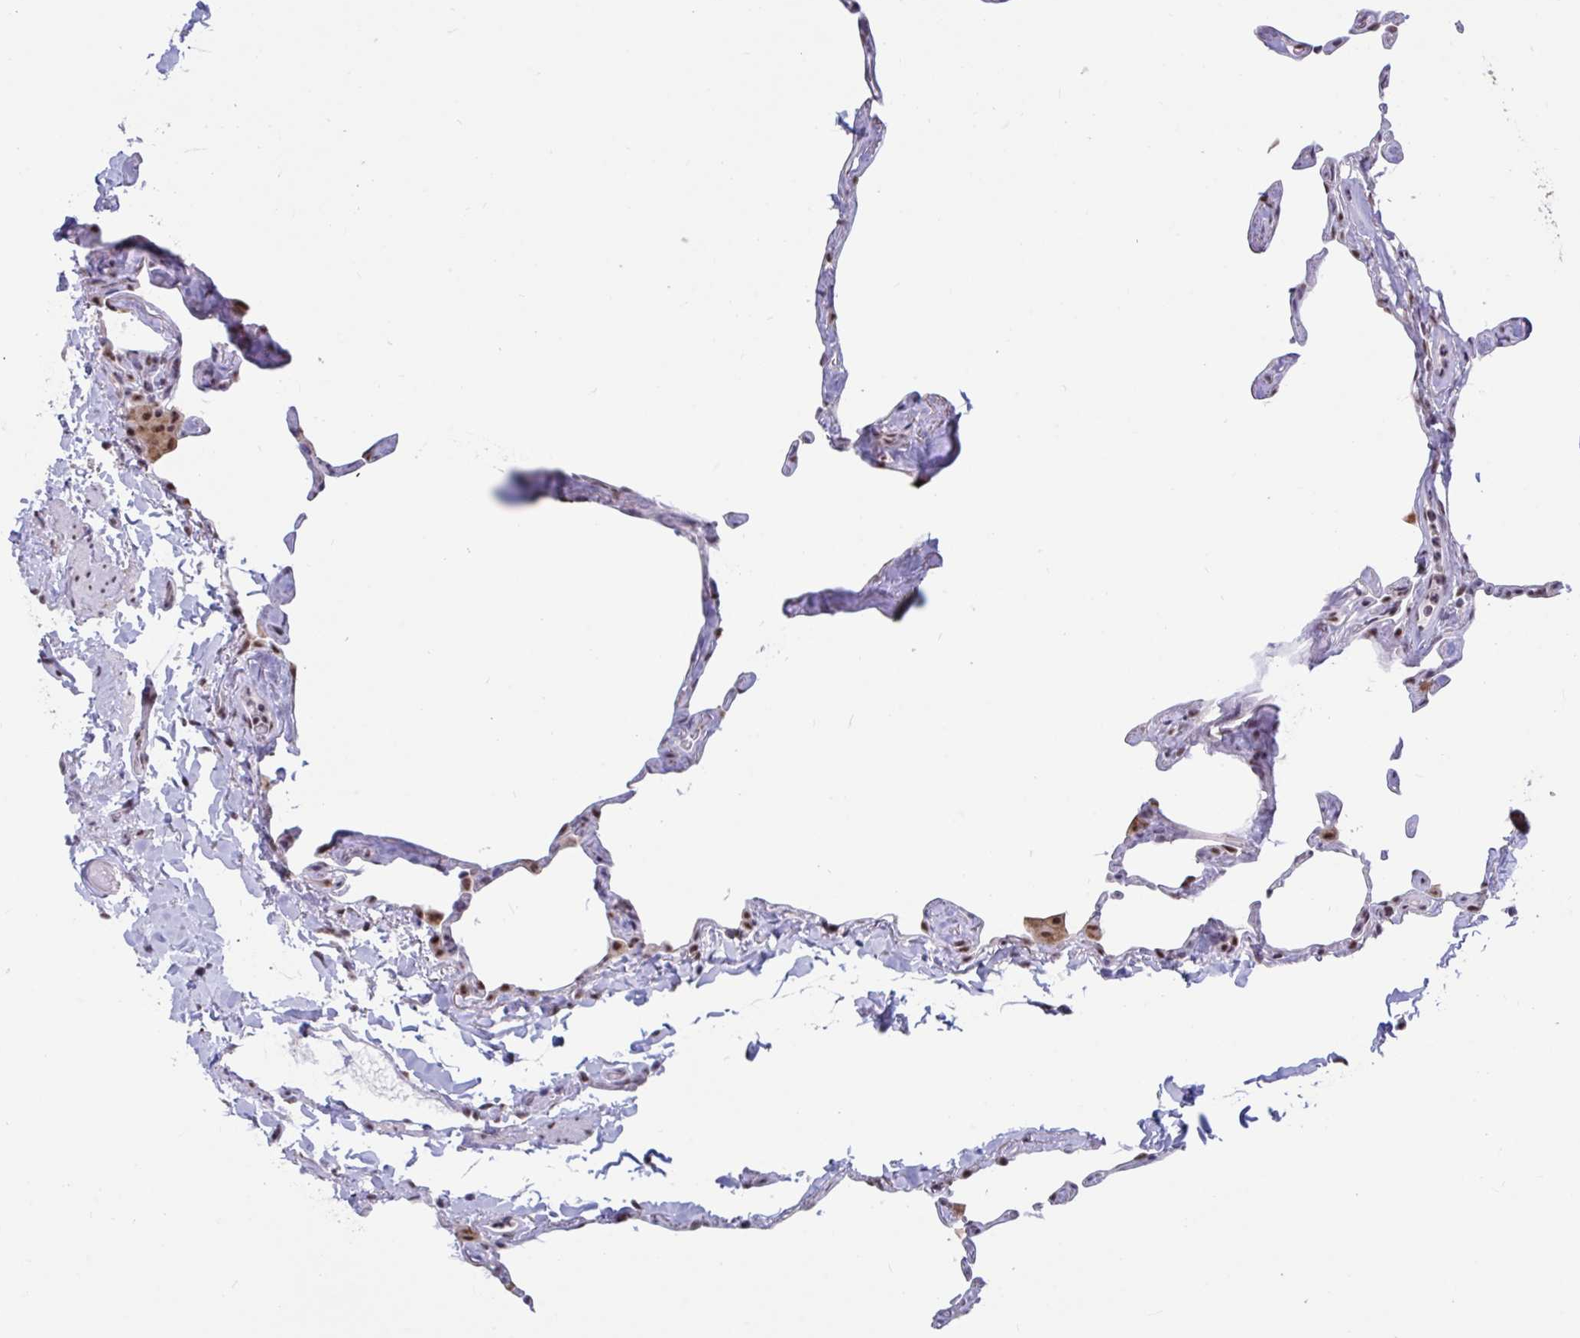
{"staining": {"intensity": "moderate", "quantity": "<25%", "location": "nuclear"}, "tissue": "lung", "cell_type": "Alveolar cells", "image_type": "normal", "snomed": [{"axis": "morphology", "description": "Normal tissue, NOS"}, {"axis": "topography", "description": "Lung"}], "caption": "A brown stain highlights moderate nuclear expression of a protein in alveolar cells of benign human lung.", "gene": "DDX39A", "patient": {"sex": "male", "age": 65}}